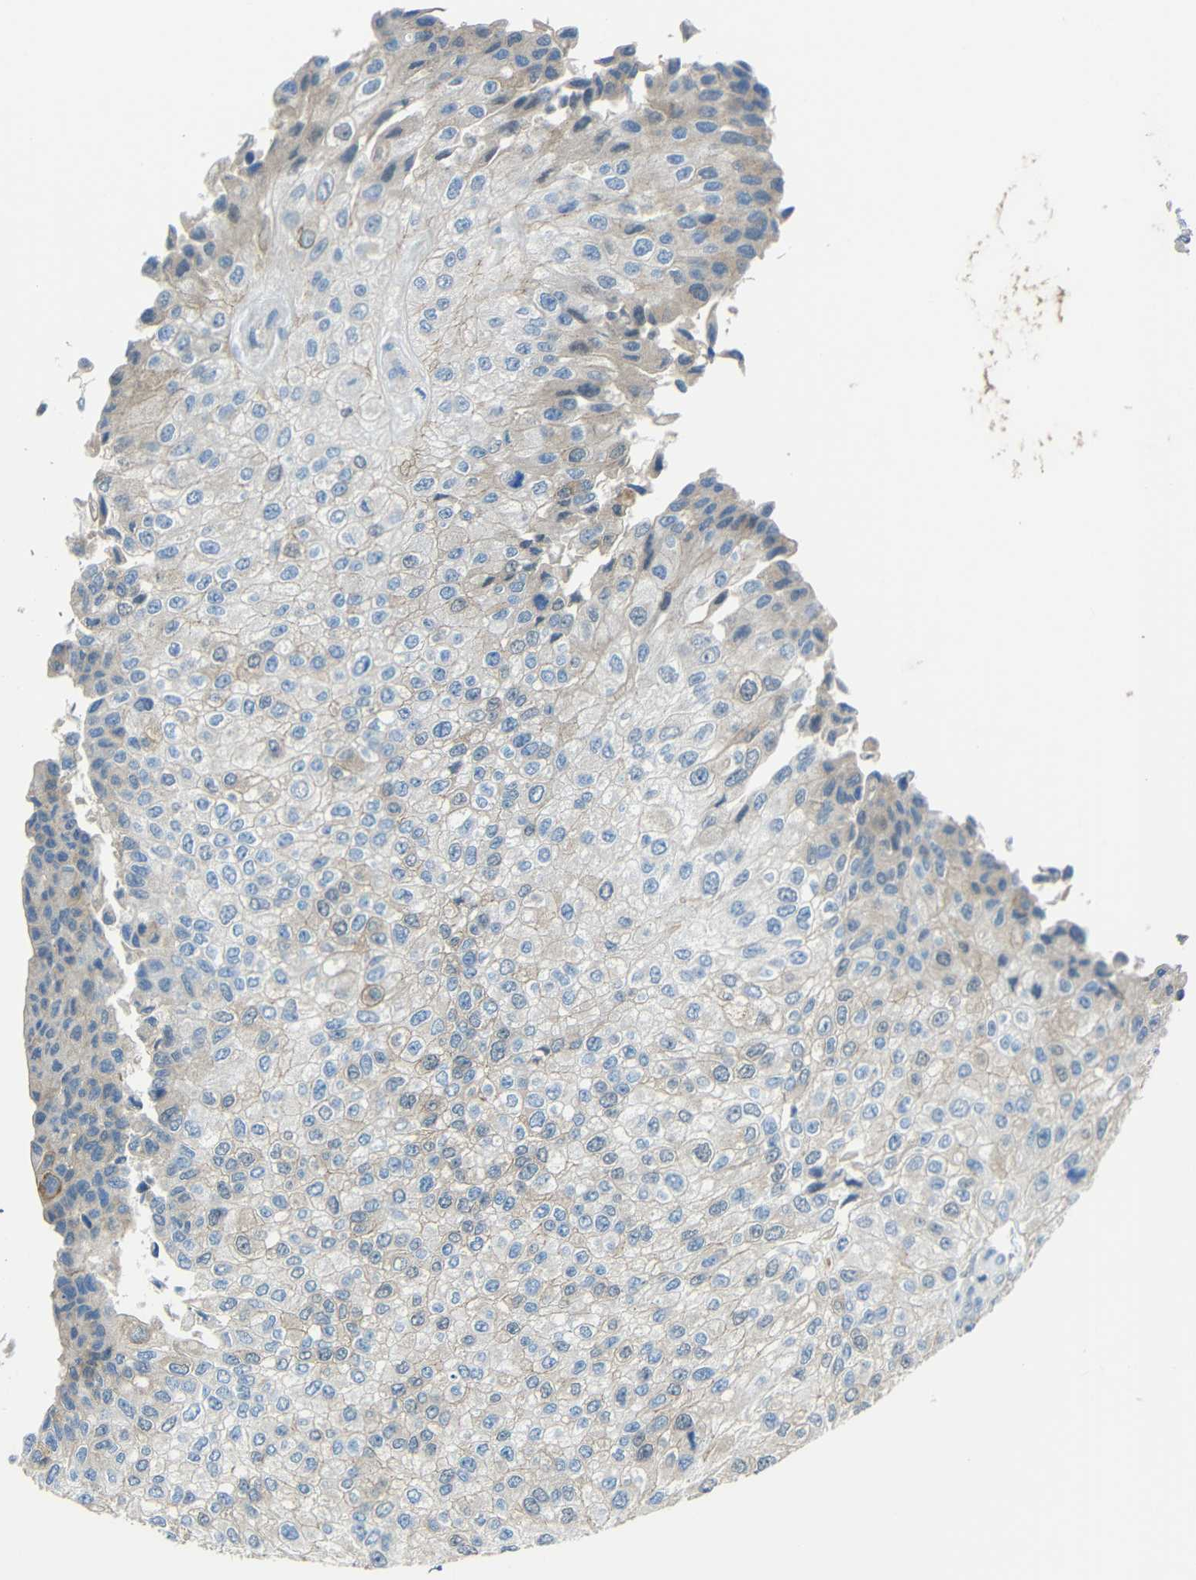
{"staining": {"intensity": "weak", "quantity": "<25%", "location": "cytoplasmic/membranous"}, "tissue": "urothelial cancer", "cell_type": "Tumor cells", "image_type": "cancer", "snomed": [{"axis": "morphology", "description": "Urothelial carcinoma, High grade"}, {"axis": "topography", "description": "Kidney"}, {"axis": "topography", "description": "Urinary bladder"}], "caption": "The histopathology image exhibits no significant positivity in tumor cells of high-grade urothelial carcinoma.", "gene": "DCLK1", "patient": {"sex": "male", "age": 77}}